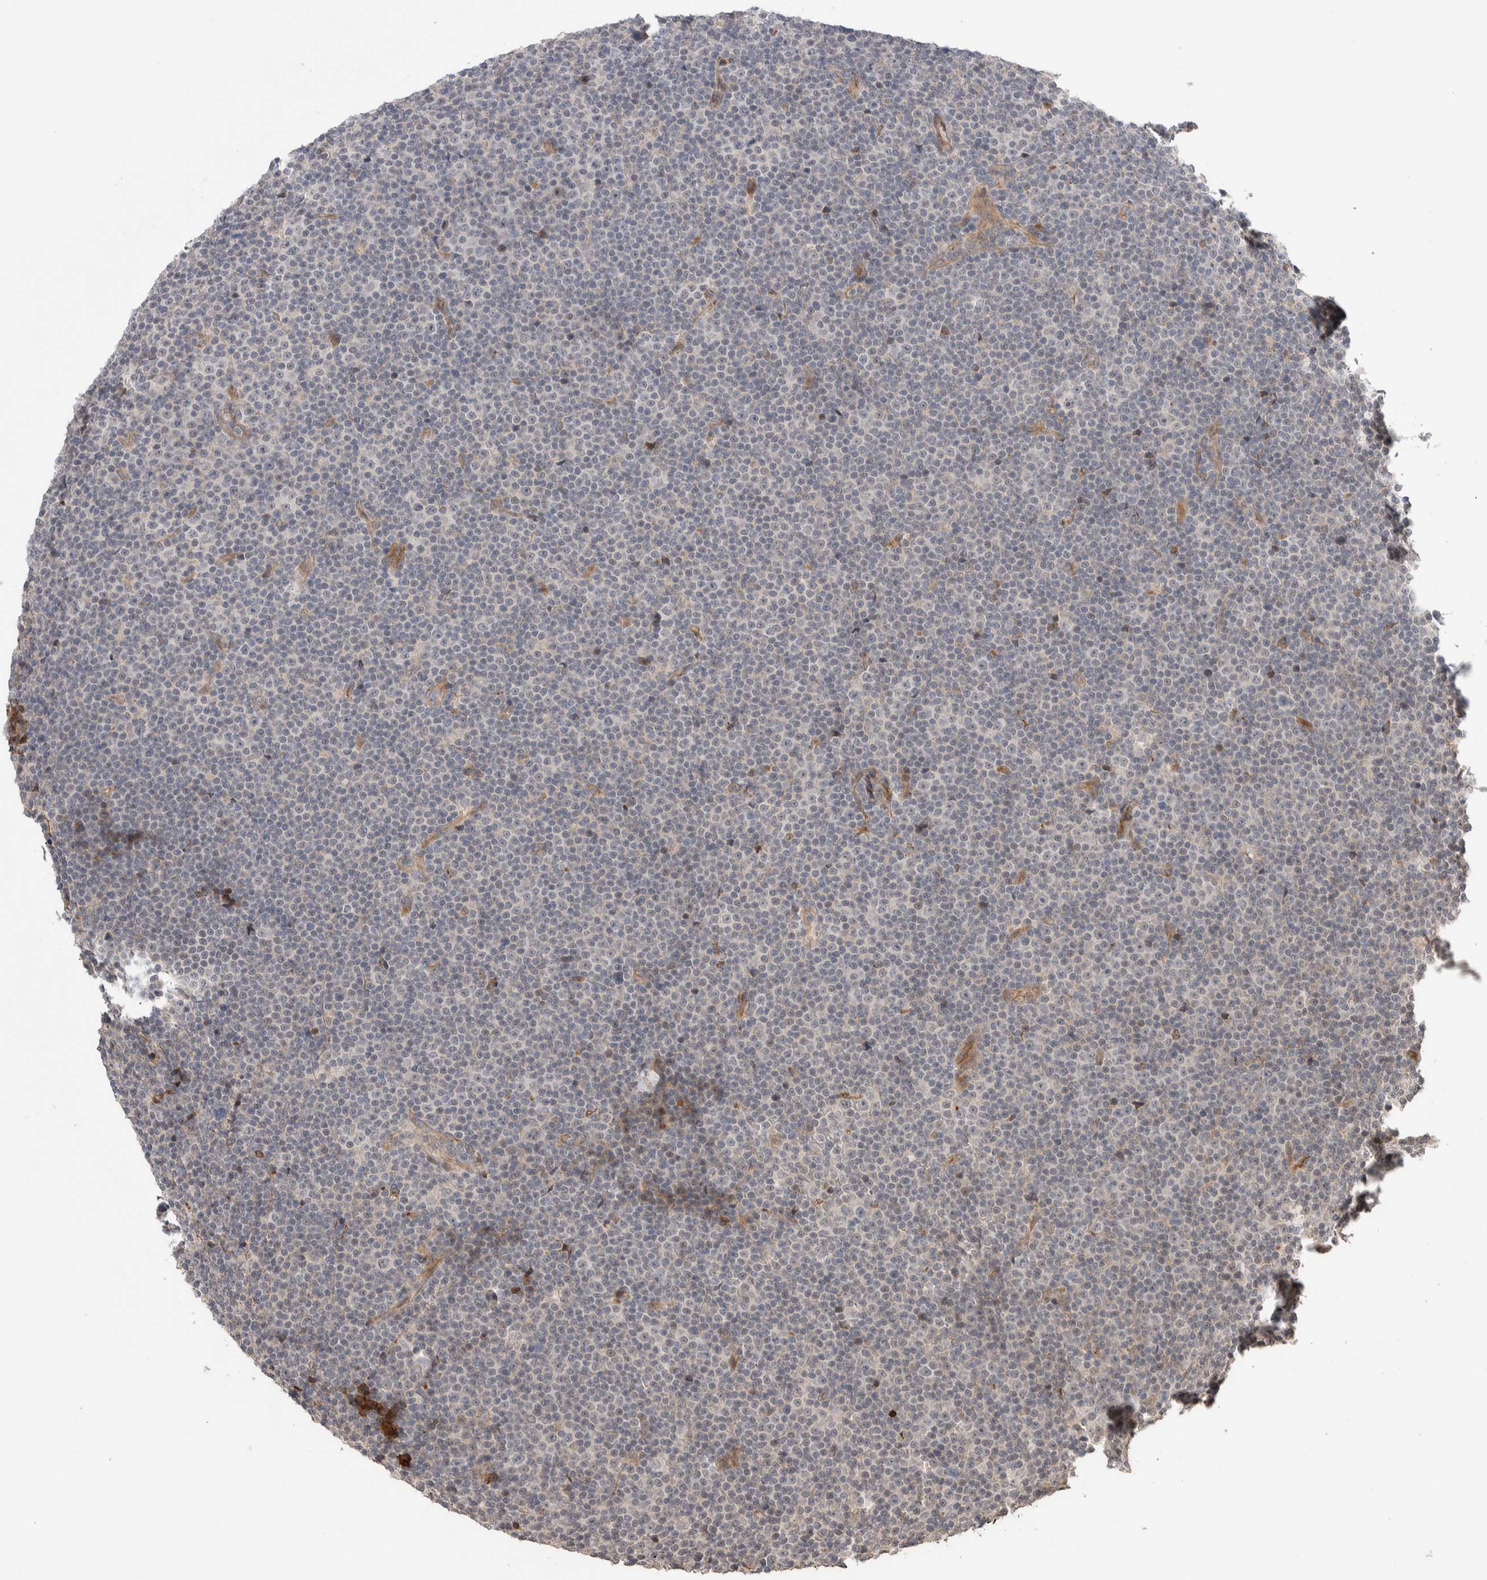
{"staining": {"intensity": "negative", "quantity": "none", "location": "none"}, "tissue": "lymphoma", "cell_type": "Tumor cells", "image_type": "cancer", "snomed": [{"axis": "morphology", "description": "Malignant lymphoma, non-Hodgkin's type, Low grade"}, {"axis": "topography", "description": "Lymph node"}], "caption": "Immunohistochemistry (IHC) of human low-grade malignant lymphoma, non-Hodgkin's type displays no expression in tumor cells.", "gene": "CASK", "patient": {"sex": "female", "age": 67}}